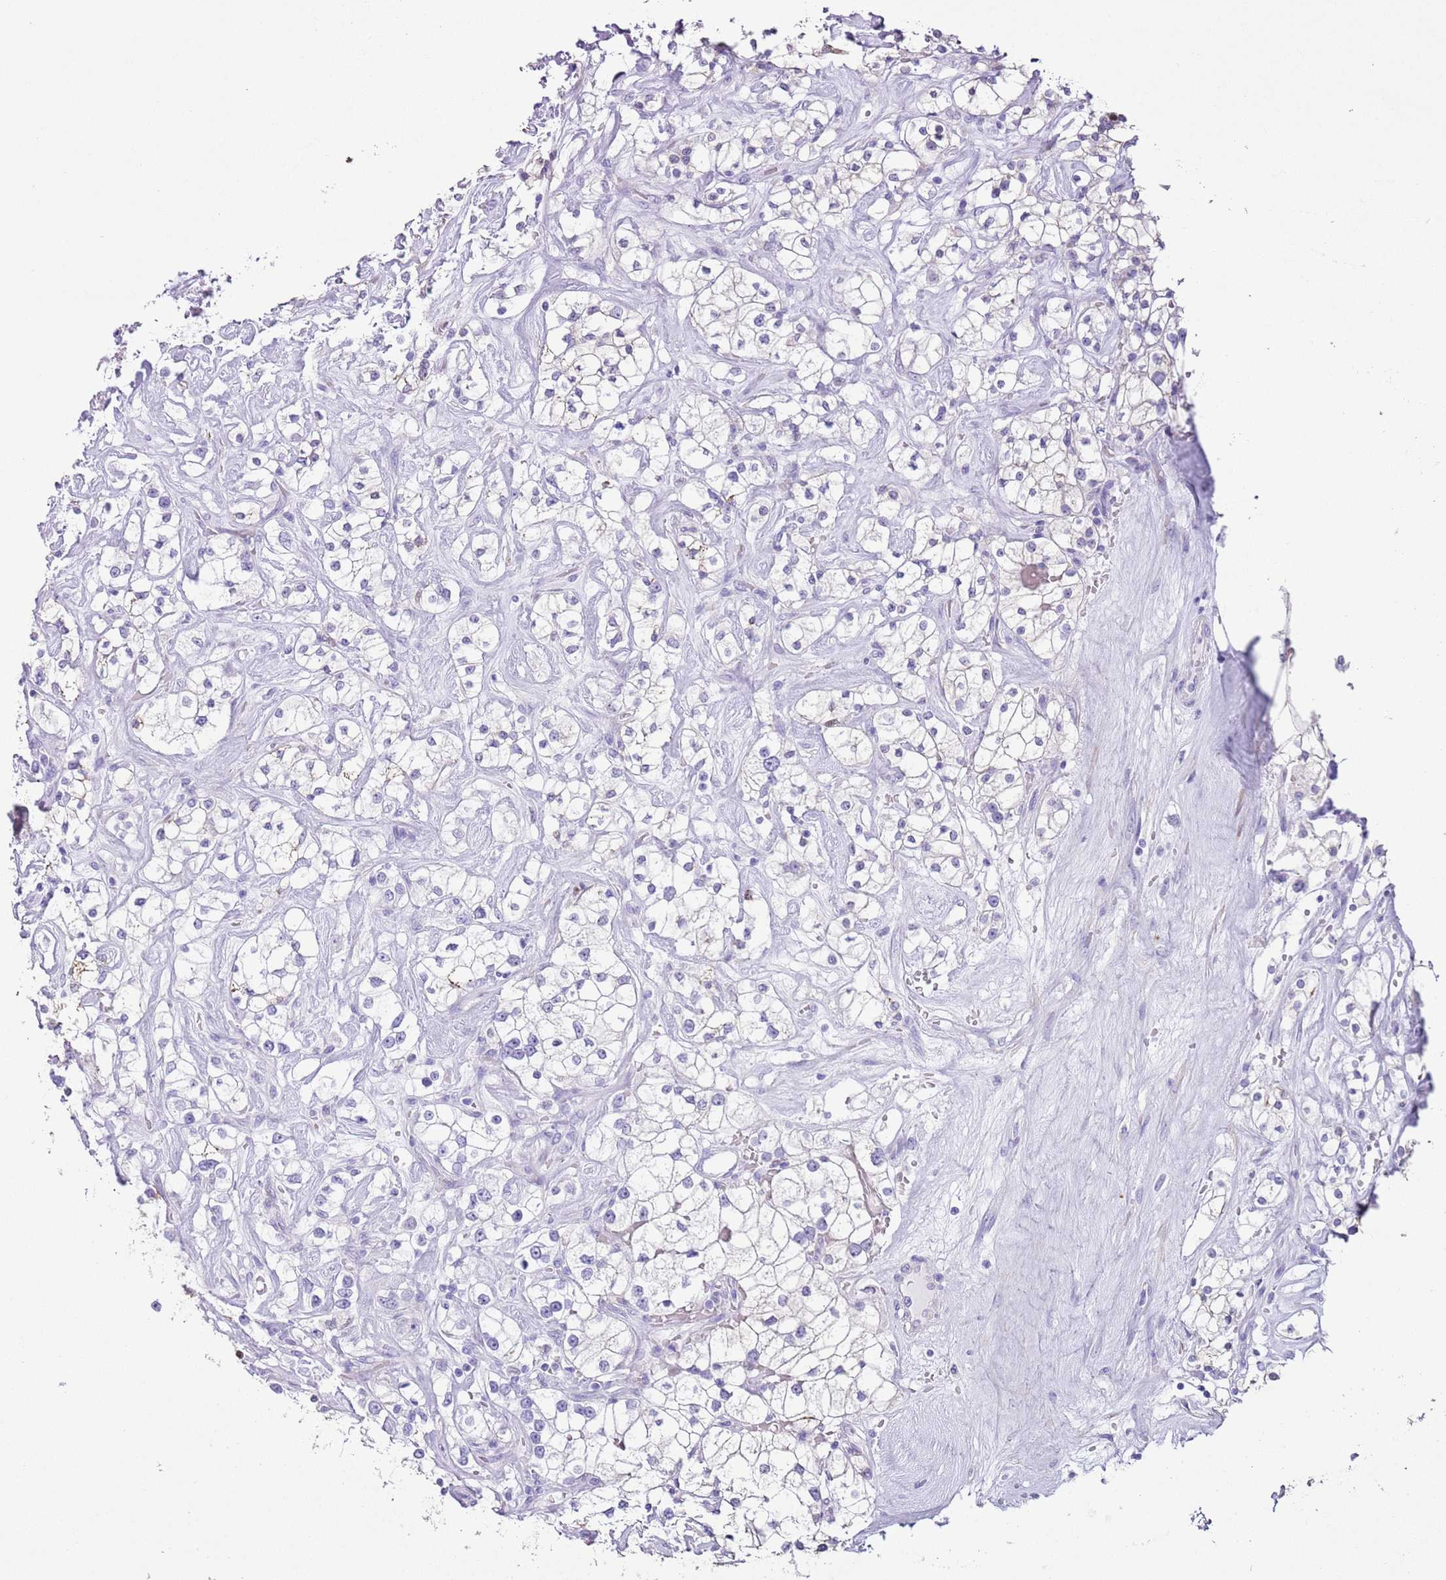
{"staining": {"intensity": "moderate", "quantity": "<25%", "location": "cytoplasmic/membranous"}, "tissue": "renal cancer", "cell_type": "Tumor cells", "image_type": "cancer", "snomed": [{"axis": "morphology", "description": "Adenocarcinoma, NOS"}, {"axis": "topography", "description": "Kidney"}], "caption": "Immunohistochemical staining of human renal adenocarcinoma shows low levels of moderate cytoplasmic/membranous protein expression in approximately <25% of tumor cells.", "gene": "SLC7A14", "patient": {"sex": "male", "age": 77}}